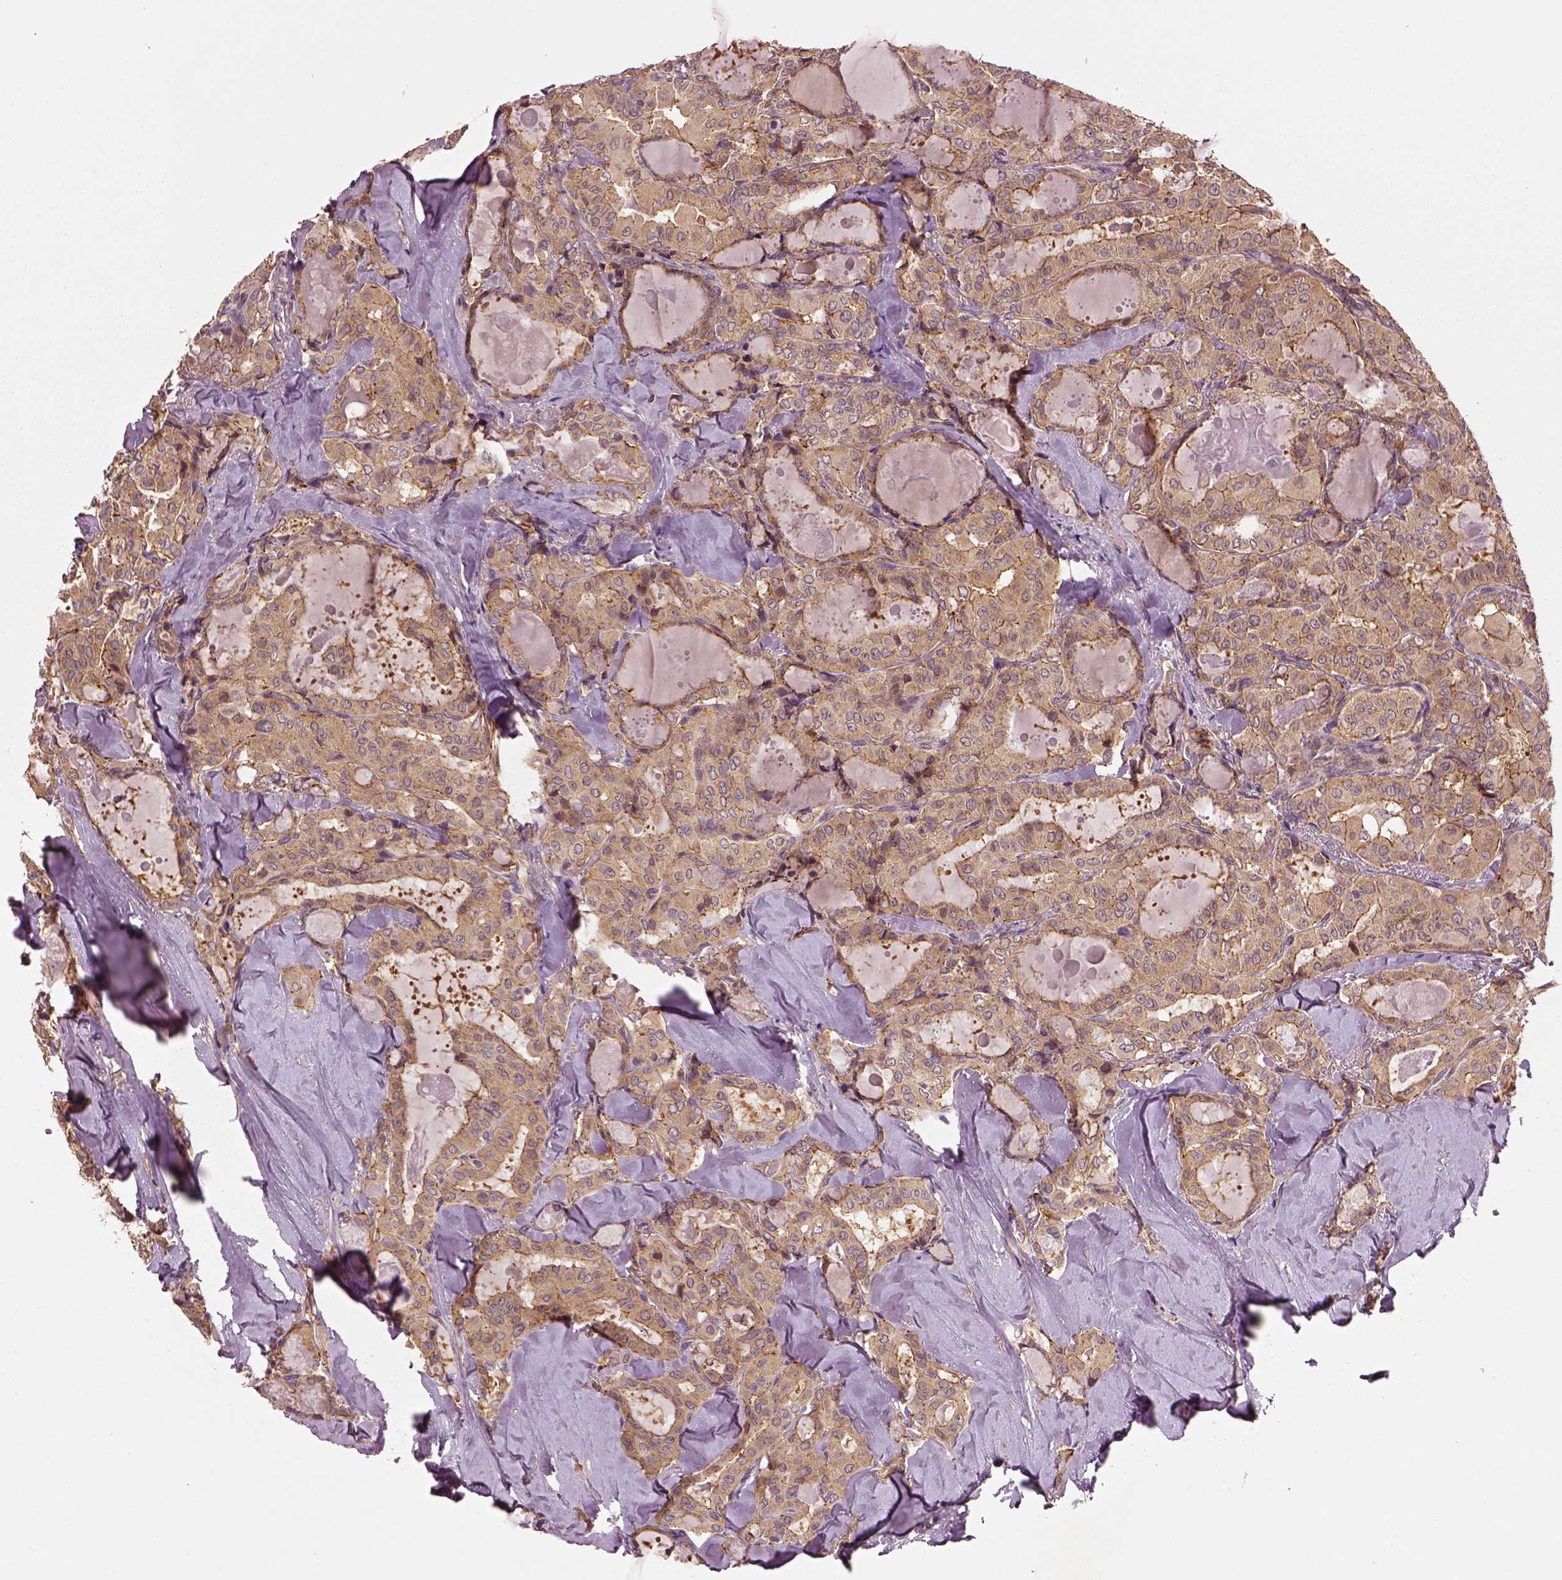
{"staining": {"intensity": "moderate", "quantity": ">75%", "location": "cytoplasmic/membranous"}, "tissue": "thyroid cancer", "cell_type": "Tumor cells", "image_type": "cancer", "snomed": [{"axis": "morphology", "description": "Papillary adenocarcinoma, NOS"}, {"axis": "topography", "description": "Thyroid gland"}], "caption": "A high-resolution photomicrograph shows immunohistochemistry staining of papillary adenocarcinoma (thyroid), which reveals moderate cytoplasmic/membranous positivity in about >75% of tumor cells. Immunohistochemistry stains the protein in brown and the nuclei are stained blue.", "gene": "MTHFS", "patient": {"sex": "female", "age": 41}}